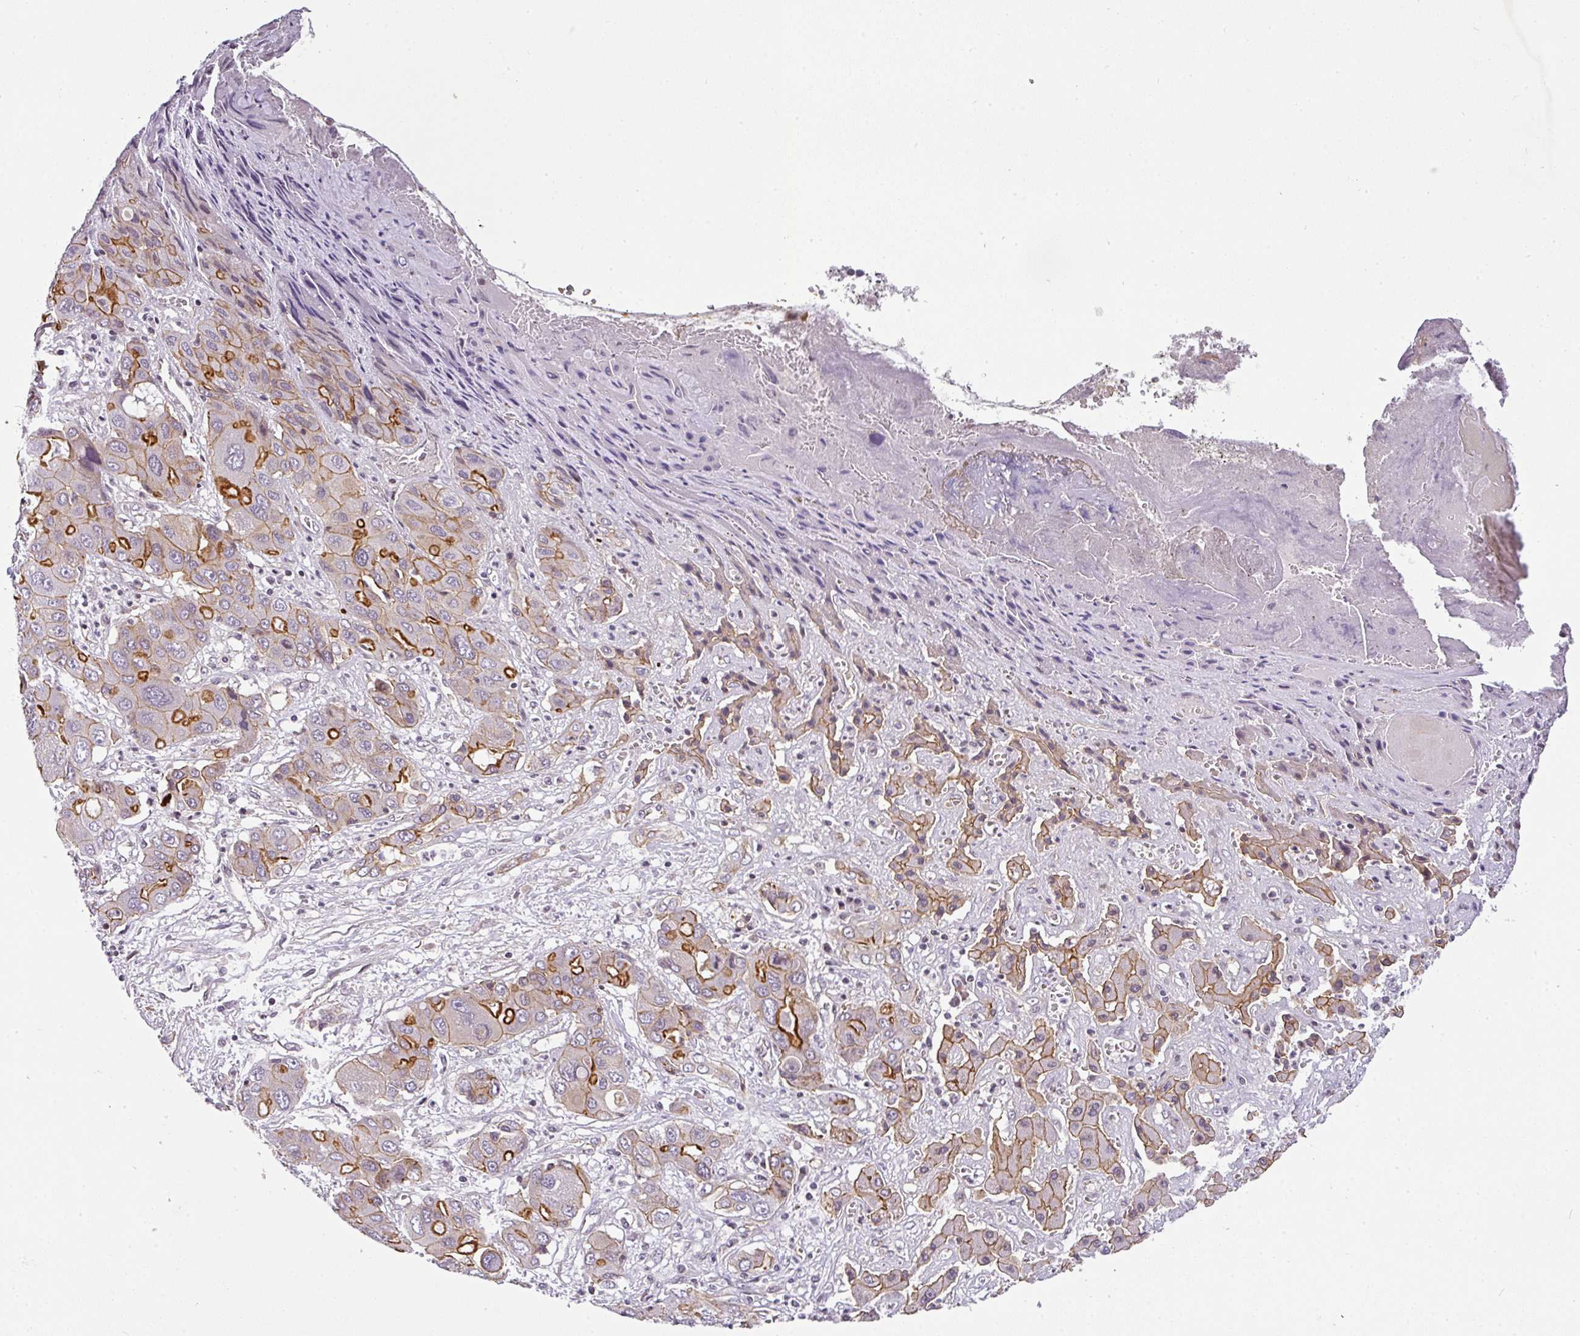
{"staining": {"intensity": "strong", "quantity": "25%-75%", "location": "cytoplasmic/membranous"}, "tissue": "liver cancer", "cell_type": "Tumor cells", "image_type": "cancer", "snomed": [{"axis": "morphology", "description": "Cholangiocarcinoma"}, {"axis": "topography", "description": "Liver"}], "caption": "The micrograph demonstrates immunohistochemical staining of liver cancer (cholangiocarcinoma). There is strong cytoplasmic/membranous staining is seen in about 25%-75% of tumor cells.", "gene": "OR11H4", "patient": {"sex": "male", "age": 67}}